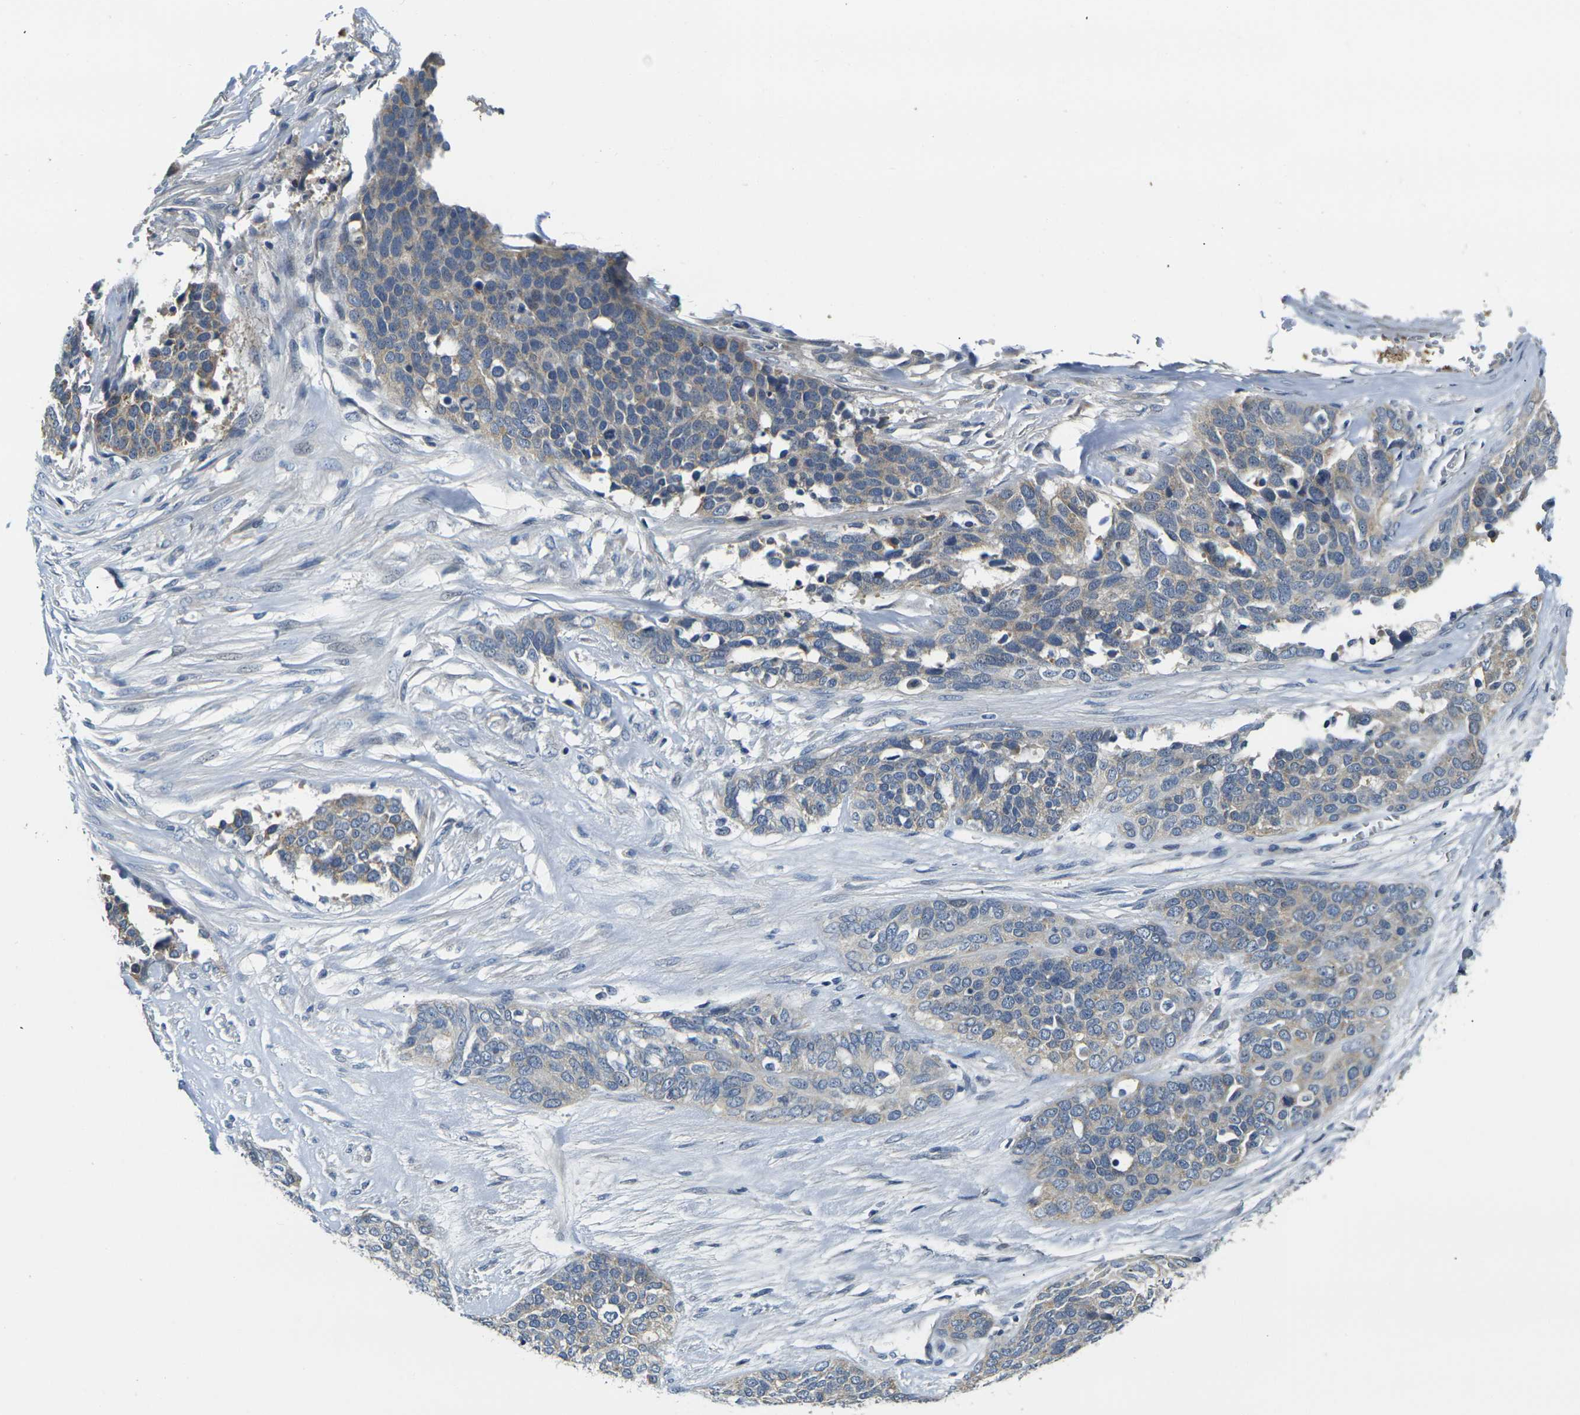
{"staining": {"intensity": "weak", "quantity": "25%-75%", "location": "cytoplasmic/membranous"}, "tissue": "ovarian cancer", "cell_type": "Tumor cells", "image_type": "cancer", "snomed": [{"axis": "morphology", "description": "Cystadenocarcinoma, serous, NOS"}, {"axis": "topography", "description": "Ovary"}], "caption": "Ovarian cancer was stained to show a protein in brown. There is low levels of weak cytoplasmic/membranous positivity in about 25%-75% of tumor cells.", "gene": "SHISAL2B", "patient": {"sex": "female", "age": 44}}